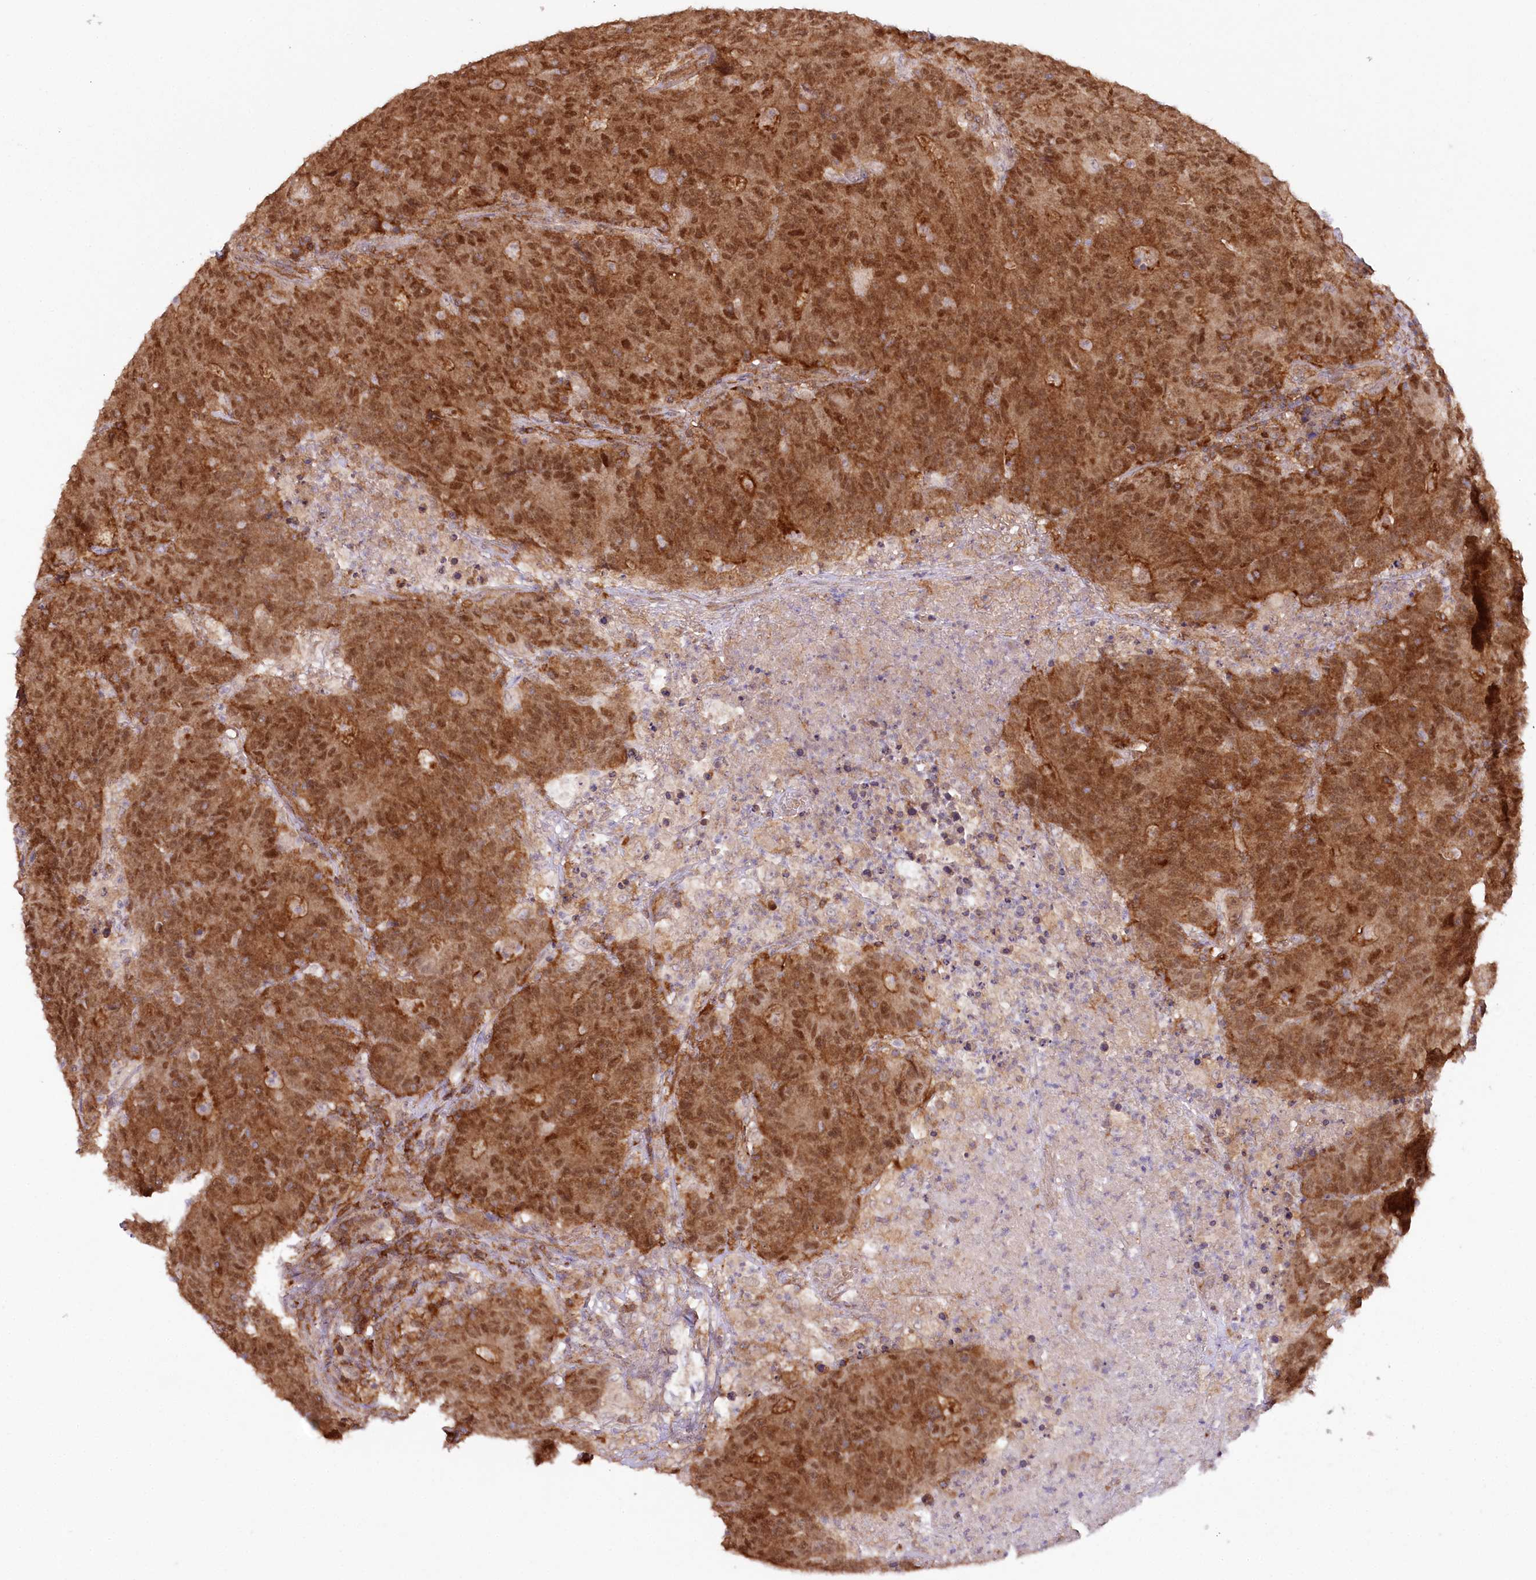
{"staining": {"intensity": "moderate", "quantity": ">75%", "location": "cytoplasmic/membranous,nuclear"}, "tissue": "colorectal cancer", "cell_type": "Tumor cells", "image_type": "cancer", "snomed": [{"axis": "morphology", "description": "Adenocarcinoma, NOS"}, {"axis": "topography", "description": "Colon"}], "caption": "A high-resolution histopathology image shows IHC staining of colorectal adenocarcinoma, which displays moderate cytoplasmic/membranous and nuclear positivity in about >75% of tumor cells.", "gene": "CCDC91", "patient": {"sex": "female", "age": 75}}